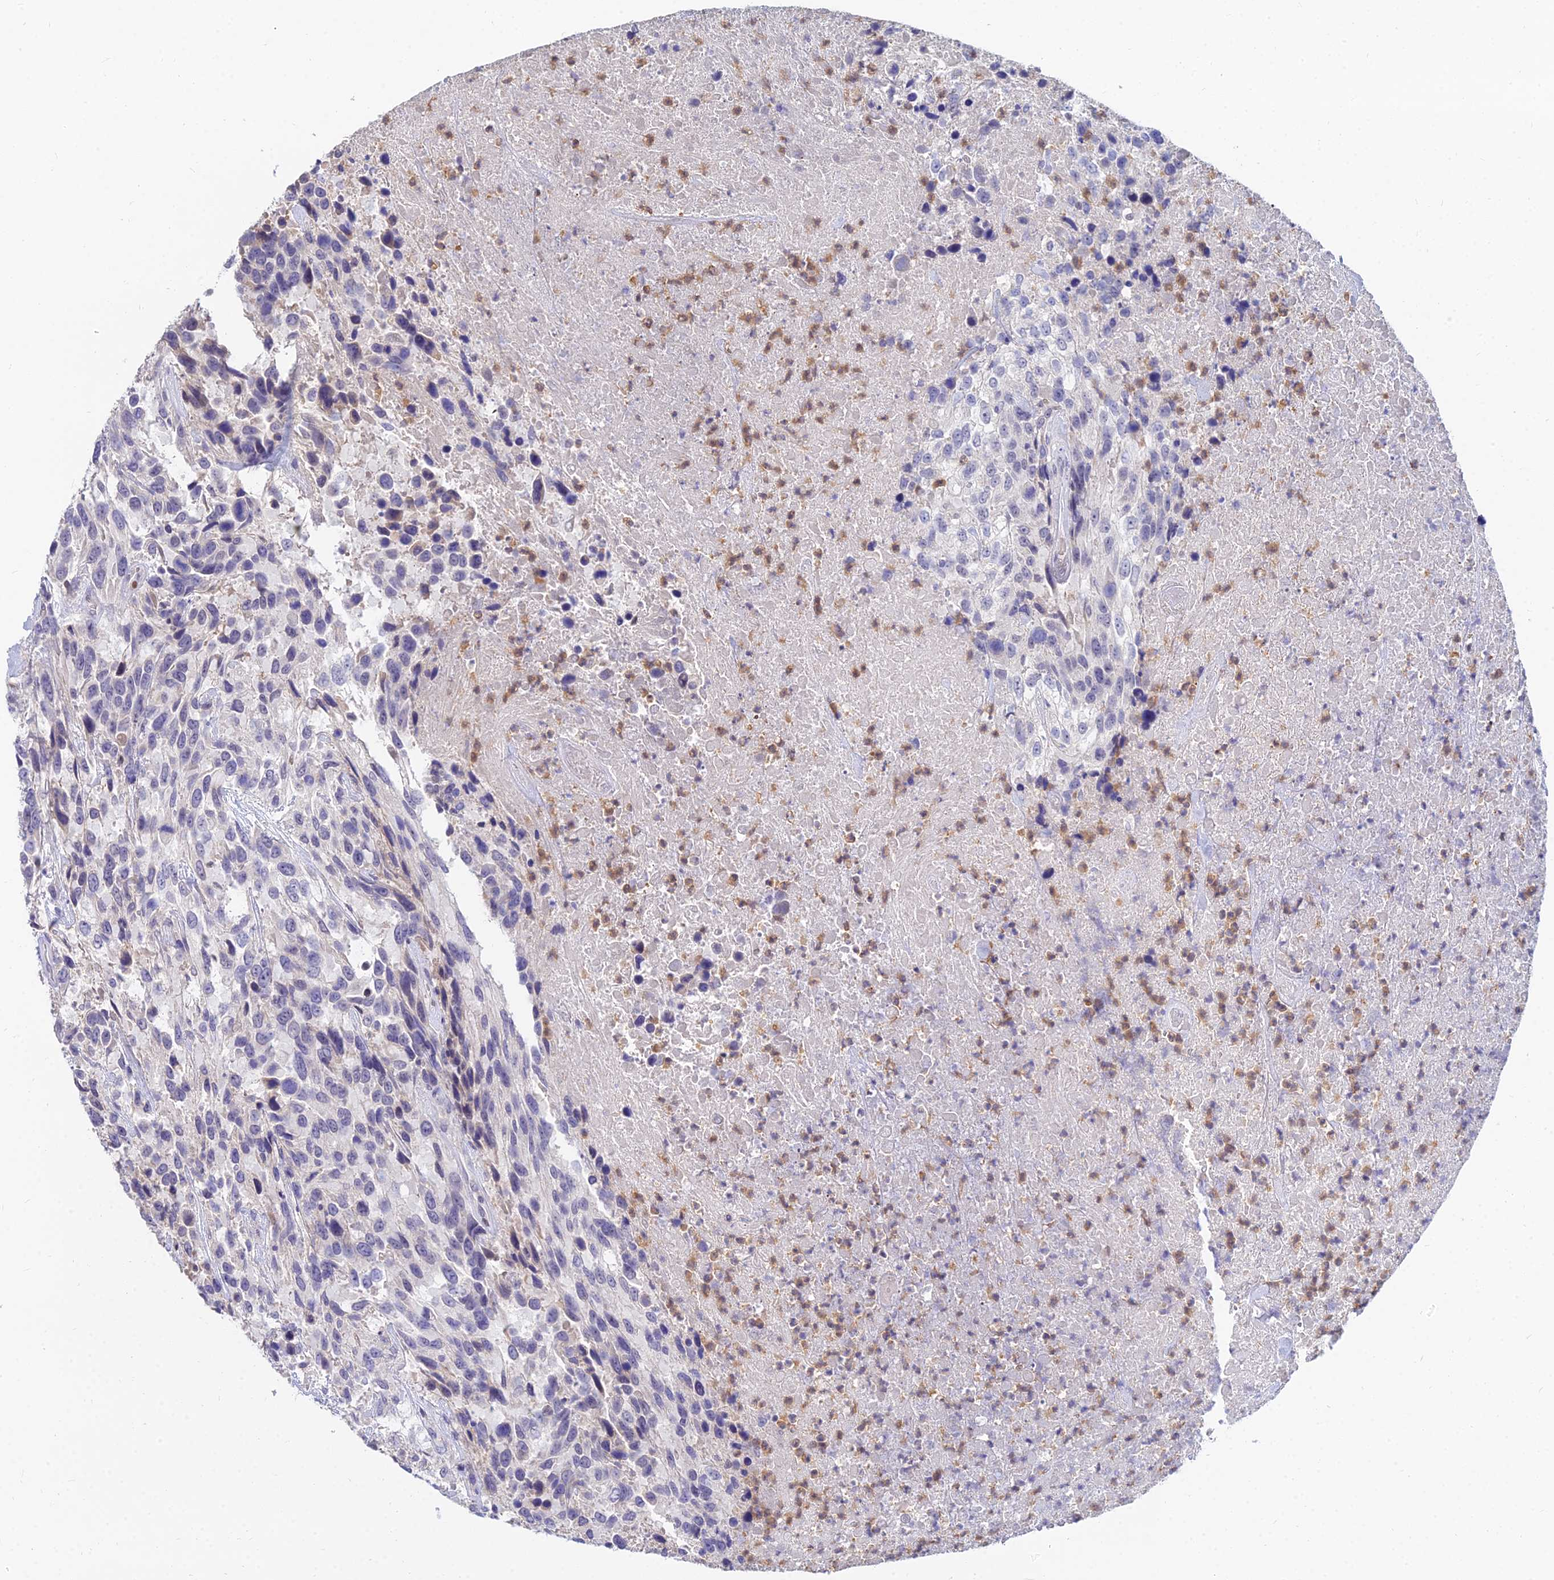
{"staining": {"intensity": "negative", "quantity": "none", "location": "none"}, "tissue": "urothelial cancer", "cell_type": "Tumor cells", "image_type": "cancer", "snomed": [{"axis": "morphology", "description": "Urothelial carcinoma, High grade"}, {"axis": "topography", "description": "Urinary bladder"}], "caption": "This is a image of immunohistochemistry (IHC) staining of high-grade urothelial carcinoma, which shows no staining in tumor cells.", "gene": "GOLGA6D", "patient": {"sex": "female", "age": 70}}